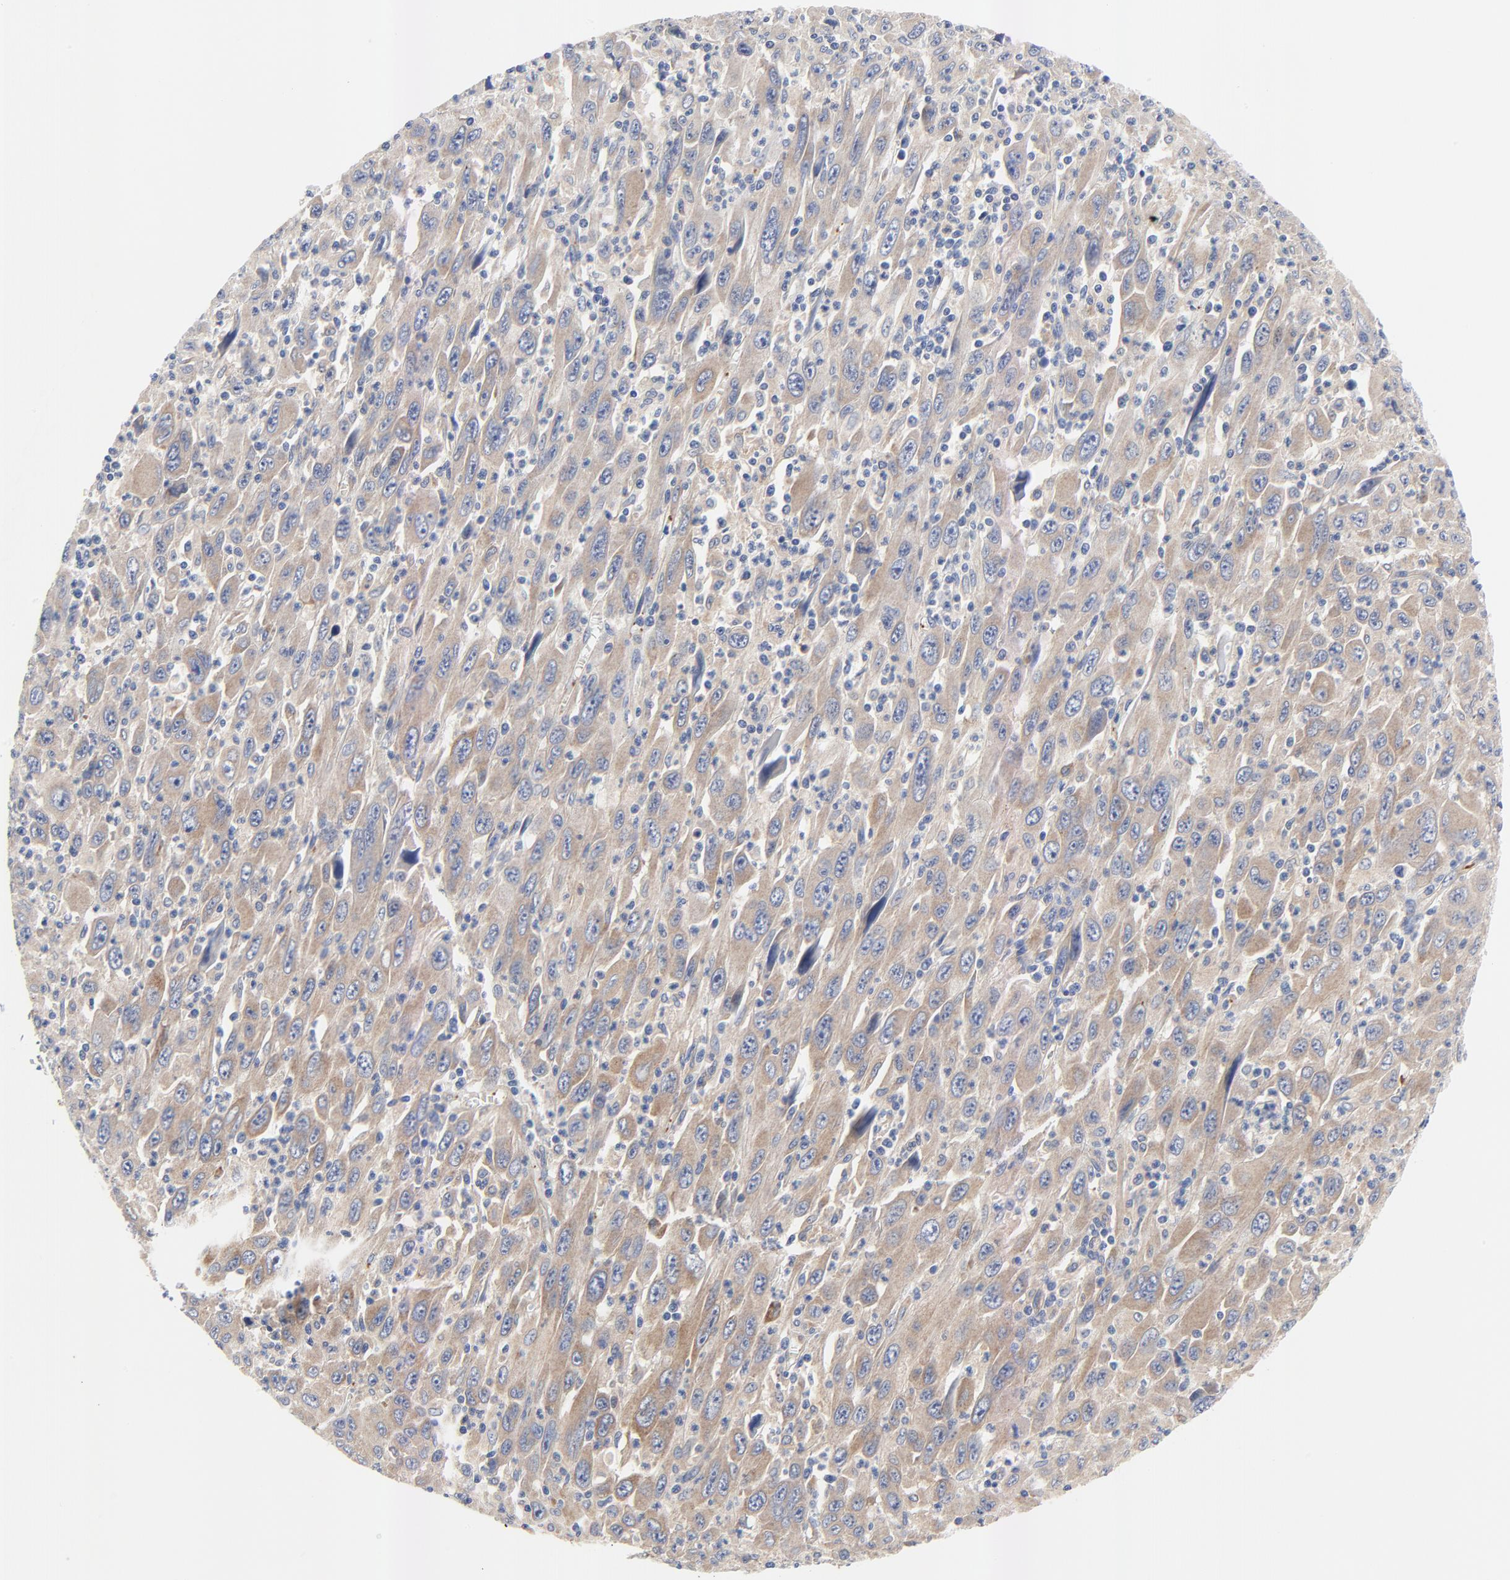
{"staining": {"intensity": "weak", "quantity": ">75%", "location": "cytoplasmic/membranous"}, "tissue": "melanoma", "cell_type": "Tumor cells", "image_type": "cancer", "snomed": [{"axis": "morphology", "description": "Malignant melanoma, Metastatic site"}, {"axis": "topography", "description": "Skin"}], "caption": "Human melanoma stained with a protein marker exhibits weak staining in tumor cells.", "gene": "VAV2", "patient": {"sex": "female", "age": 56}}